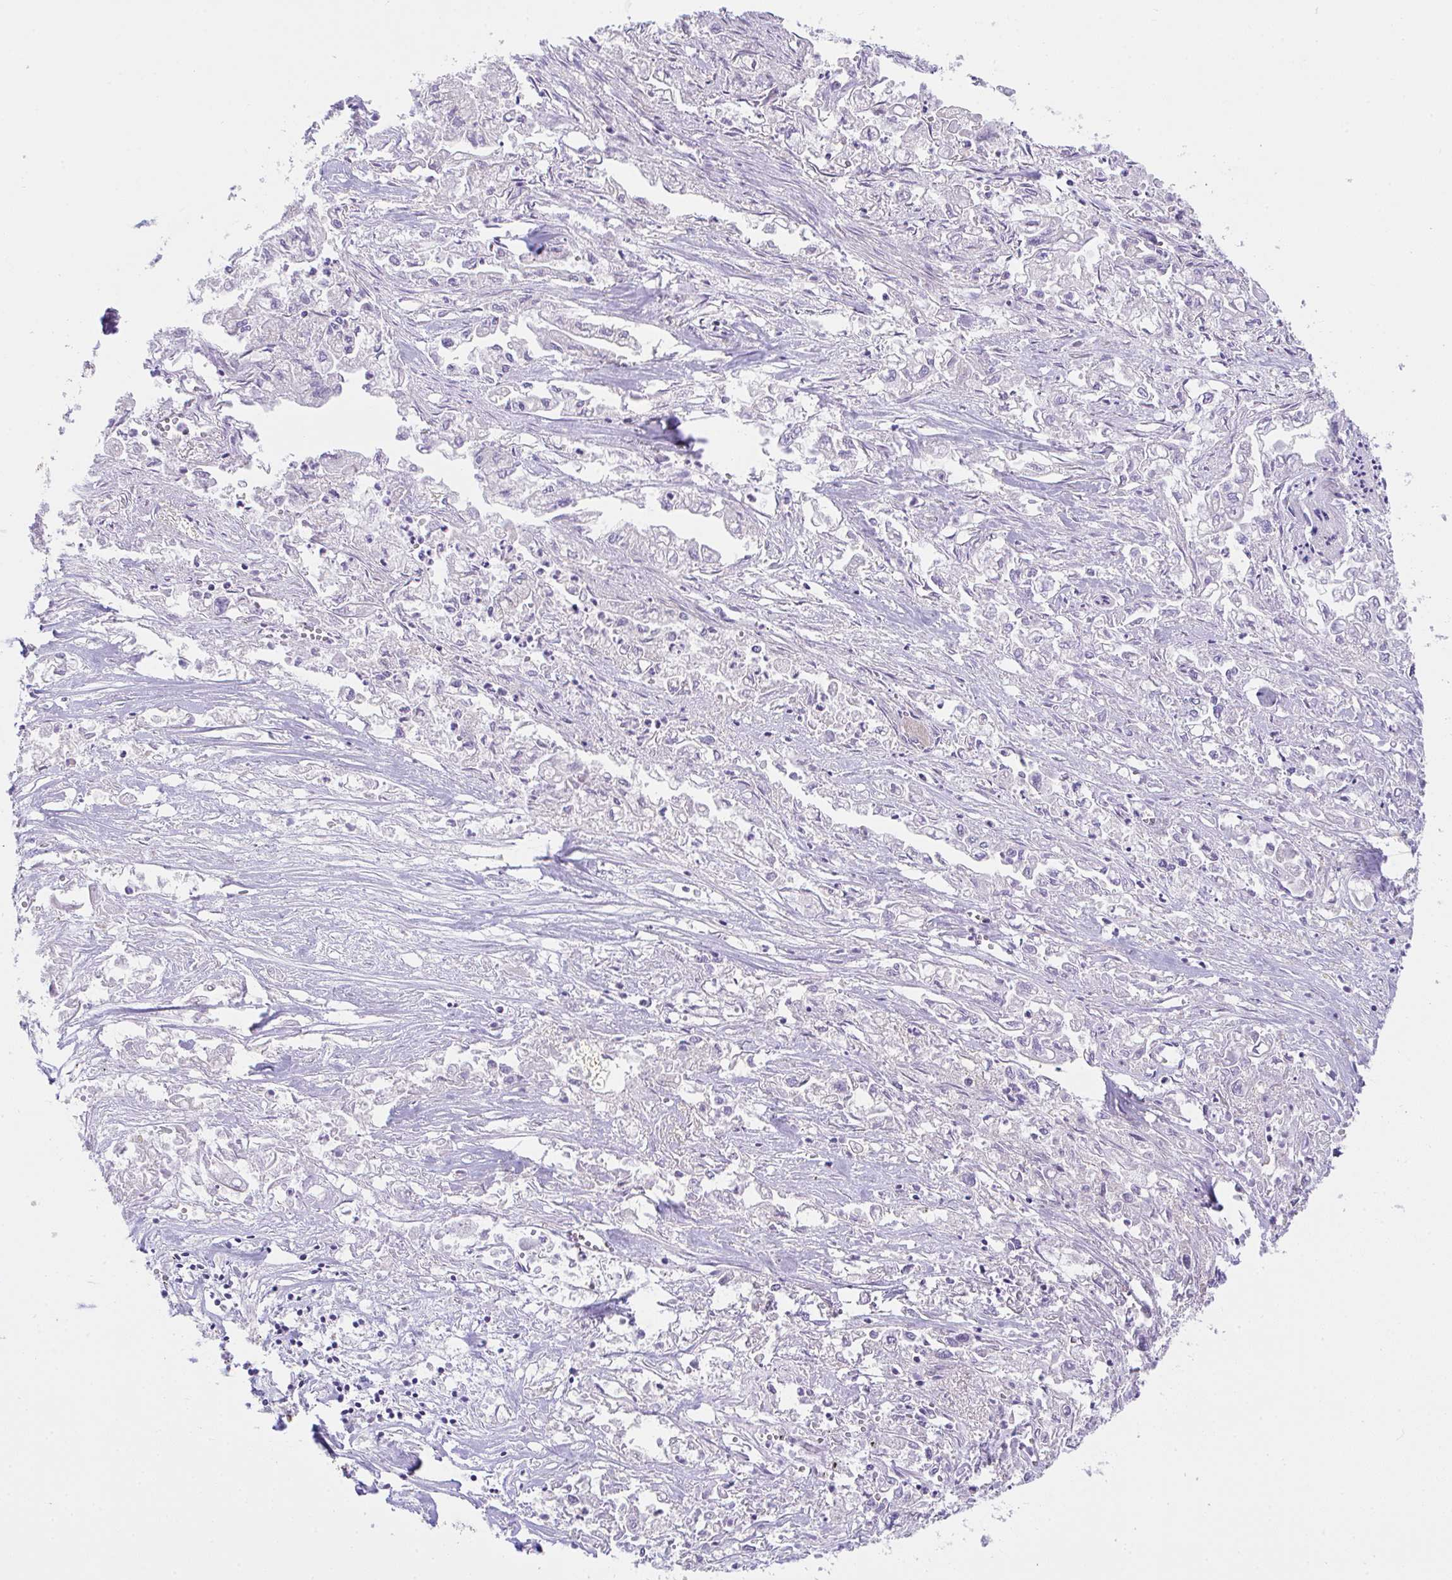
{"staining": {"intensity": "negative", "quantity": "none", "location": "none"}, "tissue": "pancreatic cancer", "cell_type": "Tumor cells", "image_type": "cancer", "snomed": [{"axis": "morphology", "description": "Adenocarcinoma, NOS"}, {"axis": "topography", "description": "Pancreas"}], "caption": "High magnification brightfield microscopy of adenocarcinoma (pancreatic) stained with DAB (brown) and counterstained with hematoxylin (blue): tumor cells show no significant positivity.", "gene": "MIA3", "patient": {"sex": "male", "age": 72}}